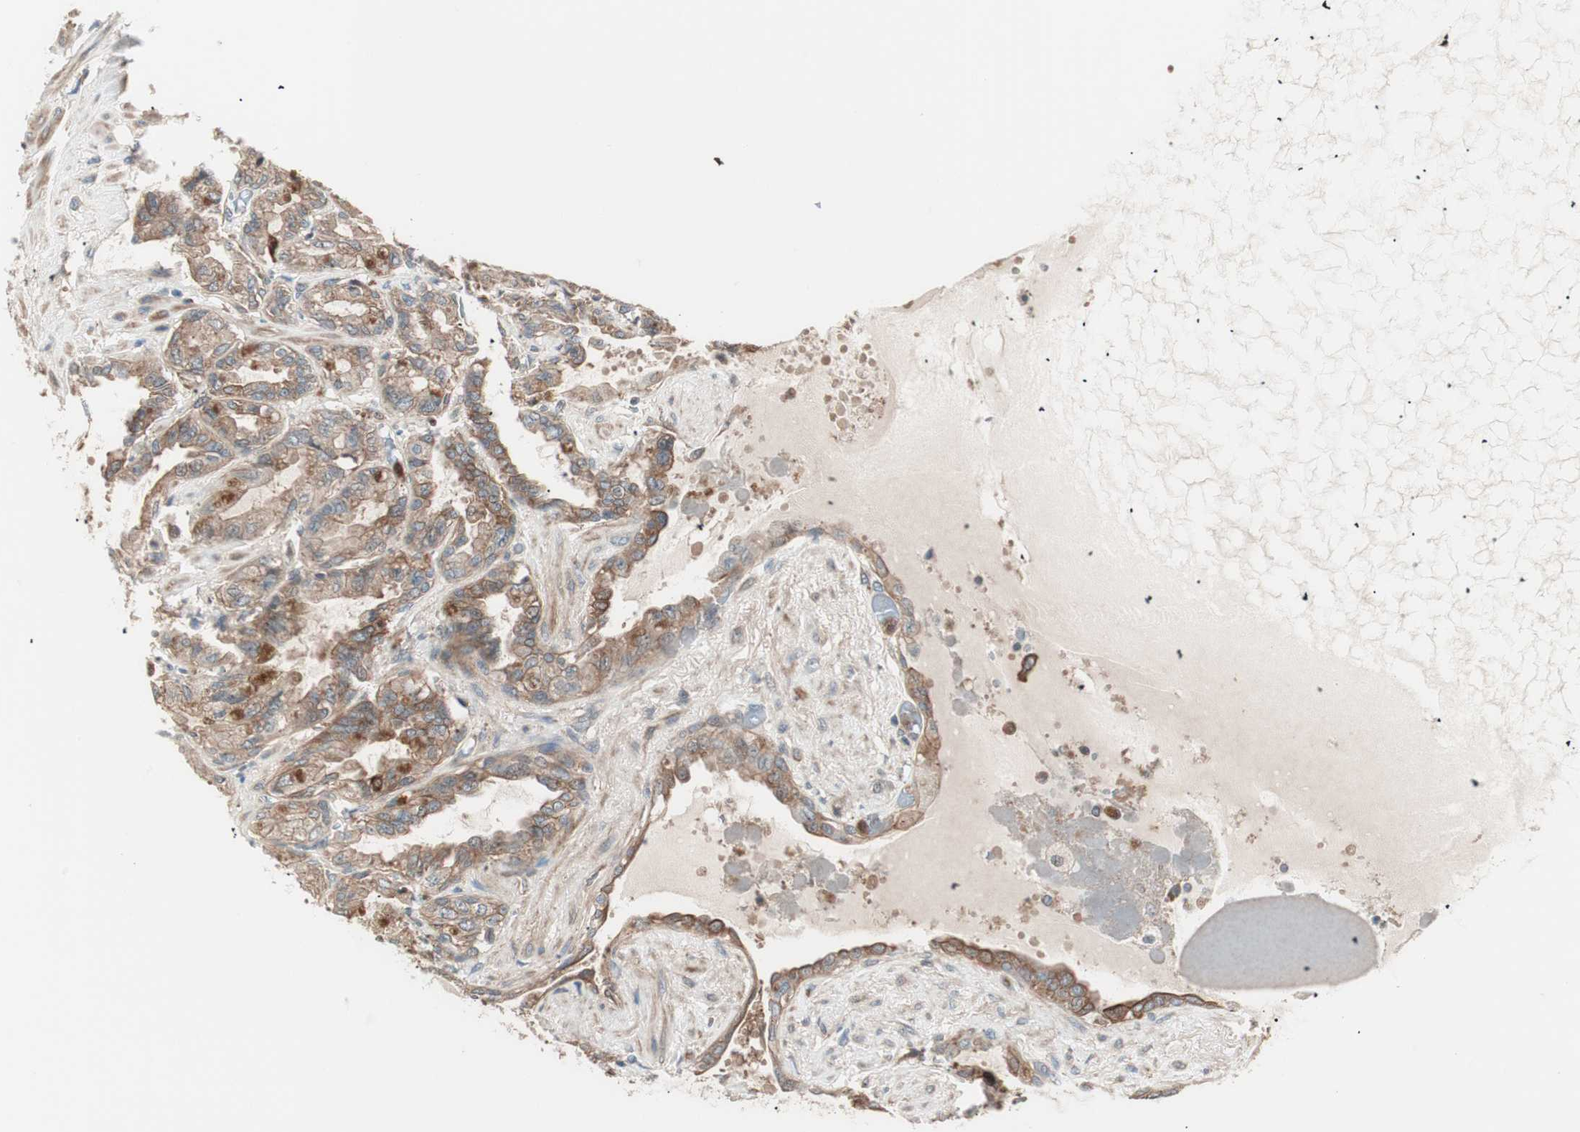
{"staining": {"intensity": "moderate", "quantity": ">75%", "location": "cytoplasmic/membranous"}, "tissue": "seminal vesicle", "cell_type": "Glandular cells", "image_type": "normal", "snomed": [{"axis": "morphology", "description": "Normal tissue, NOS"}, {"axis": "topography", "description": "Seminal veicle"}], "caption": "Human seminal vesicle stained for a protein (brown) exhibits moderate cytoplasmic/membranous positive staining in approximately >75% of glandular cells.", "gene": "TSG101", "patient": {"sex": "male", "age": 61}}